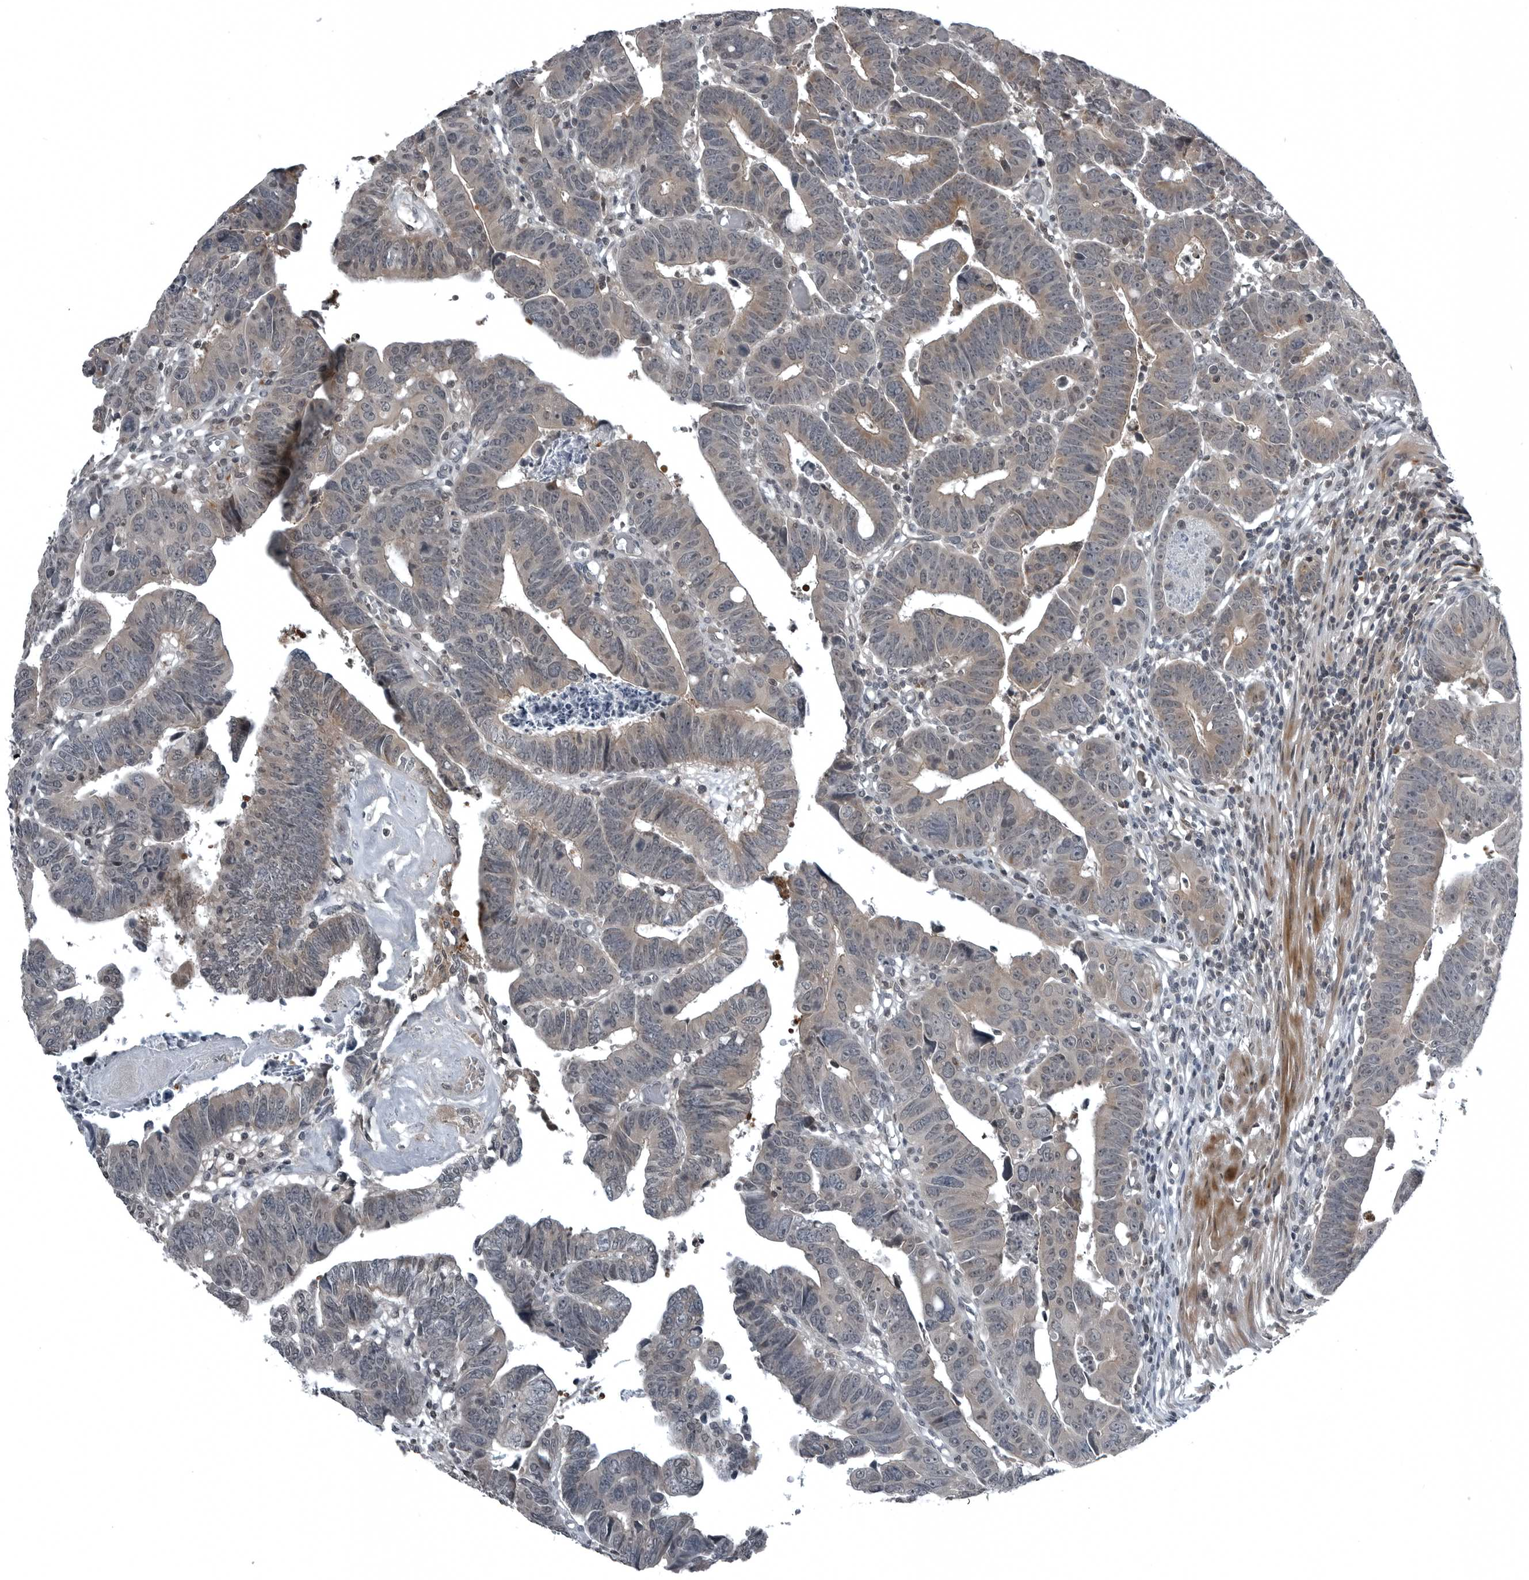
{"staining": {"intensity": "weak", "quantity": "<25%", "location": "cytoplasmic/membranous"}, "tissue": "colorectal cancer", "cell_type": "Tumor cells", "image_type": "cancer", "snomed": [{"axis": "morphology", "description": "Adenocarcinoma, NOS"}, {"axis": "topography", "description": "Rectum"}], "caption": "Tumor cells are negative for protein expression in human colorectal cancer.", "gene": "GAK", "patient": {"sex": "female", "age": 65}}